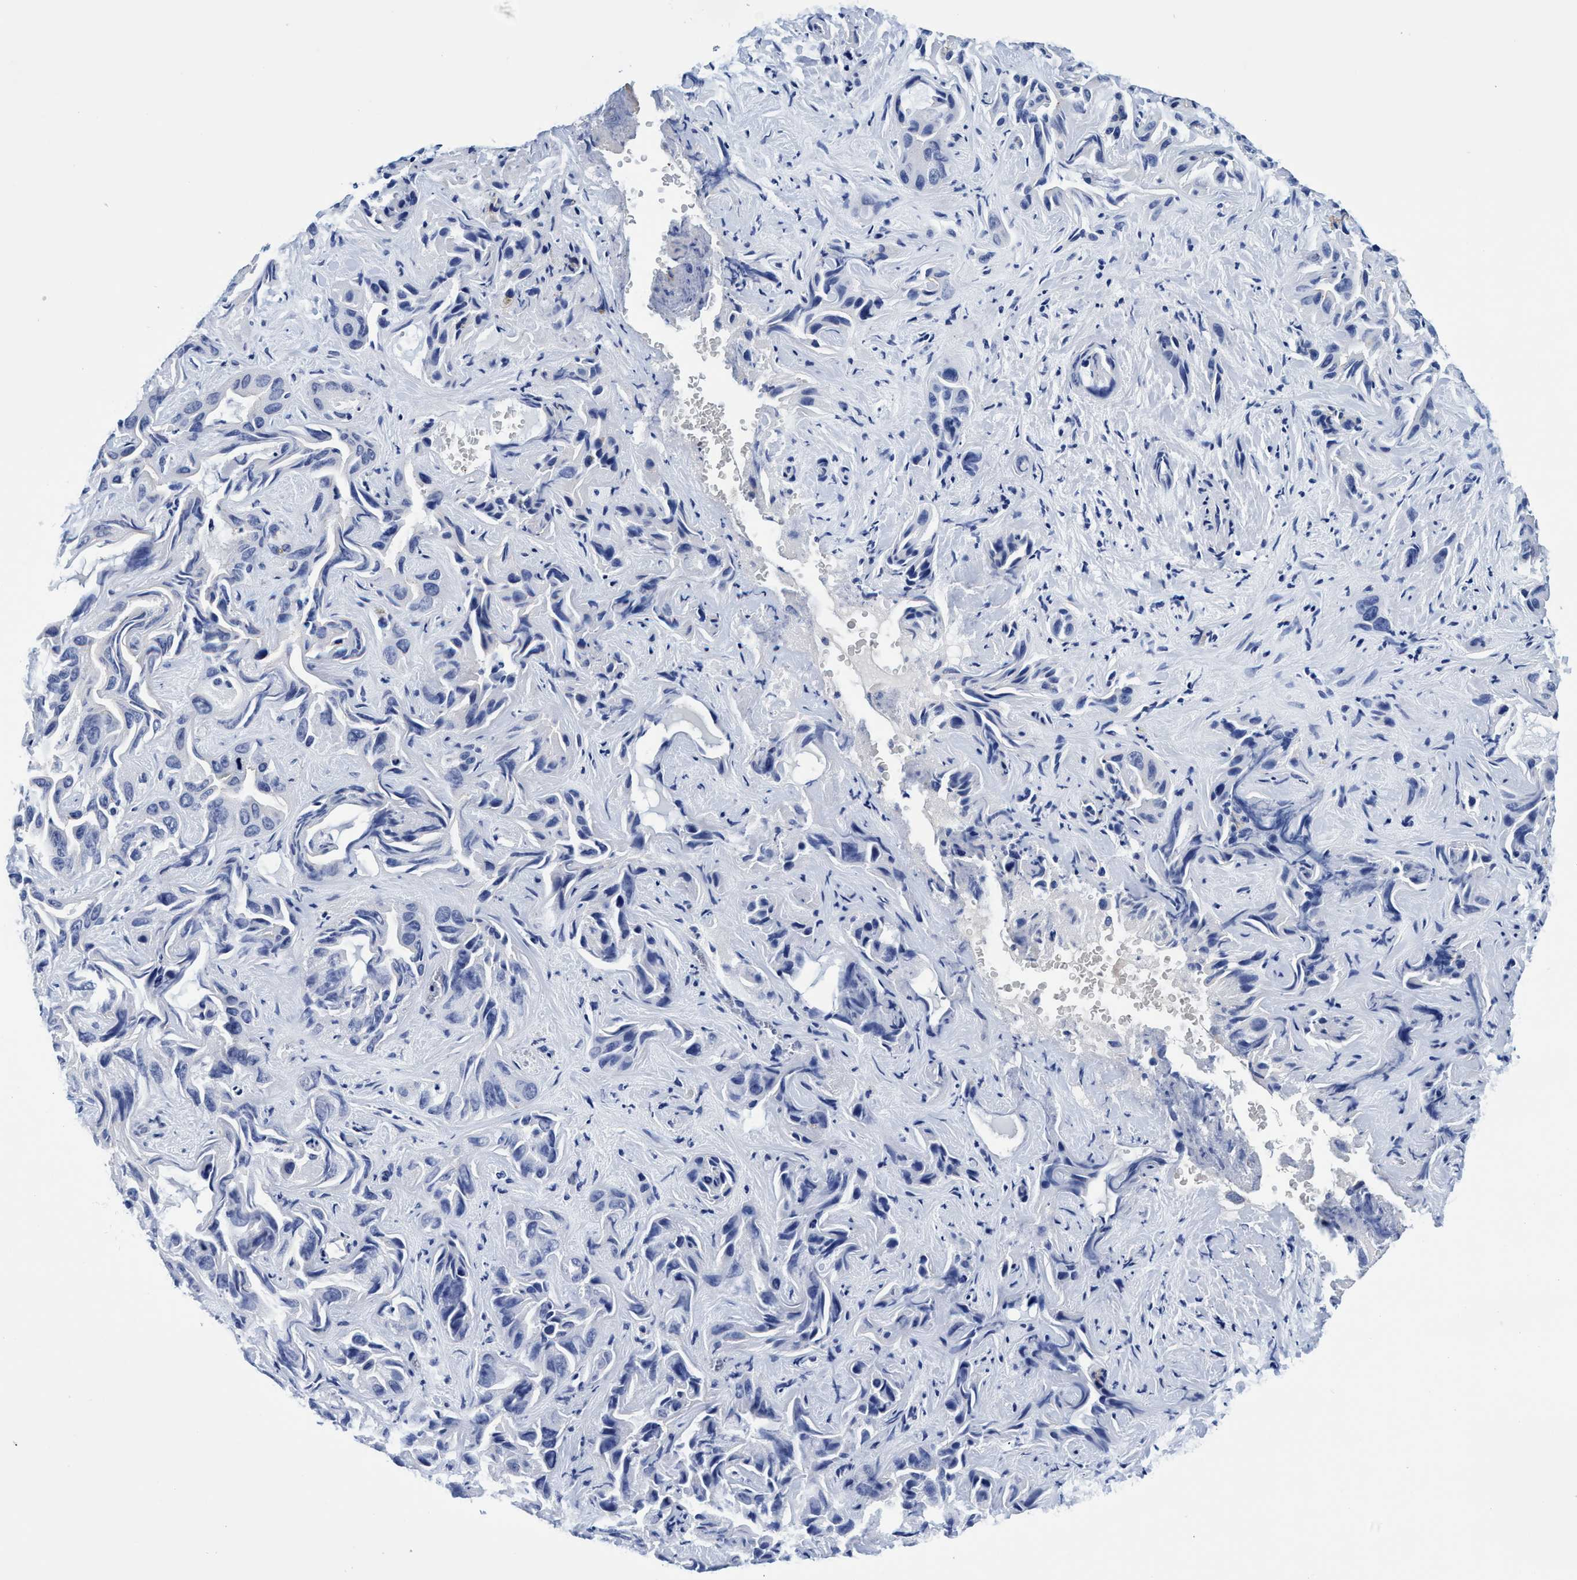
{"staining": {"intensity": "negative", "quantity": "none", "location": "none"}, "tissue": "liver cancer", "cell_type": "Tumor cells", "image_type": "cancer", "snomed": [{"axis": "morphology", "description": "Cholangiocarcinoma"}, {"axis": "topography", "description": "Liver"}], "caption": "IHC micrograph of neoplastic tissue: human liver cancer stained with DAB exhibits no significant protein positivity in tumor cells.", "gene": "UBALD2", "patient": {"sex": "female", "age": 52}}